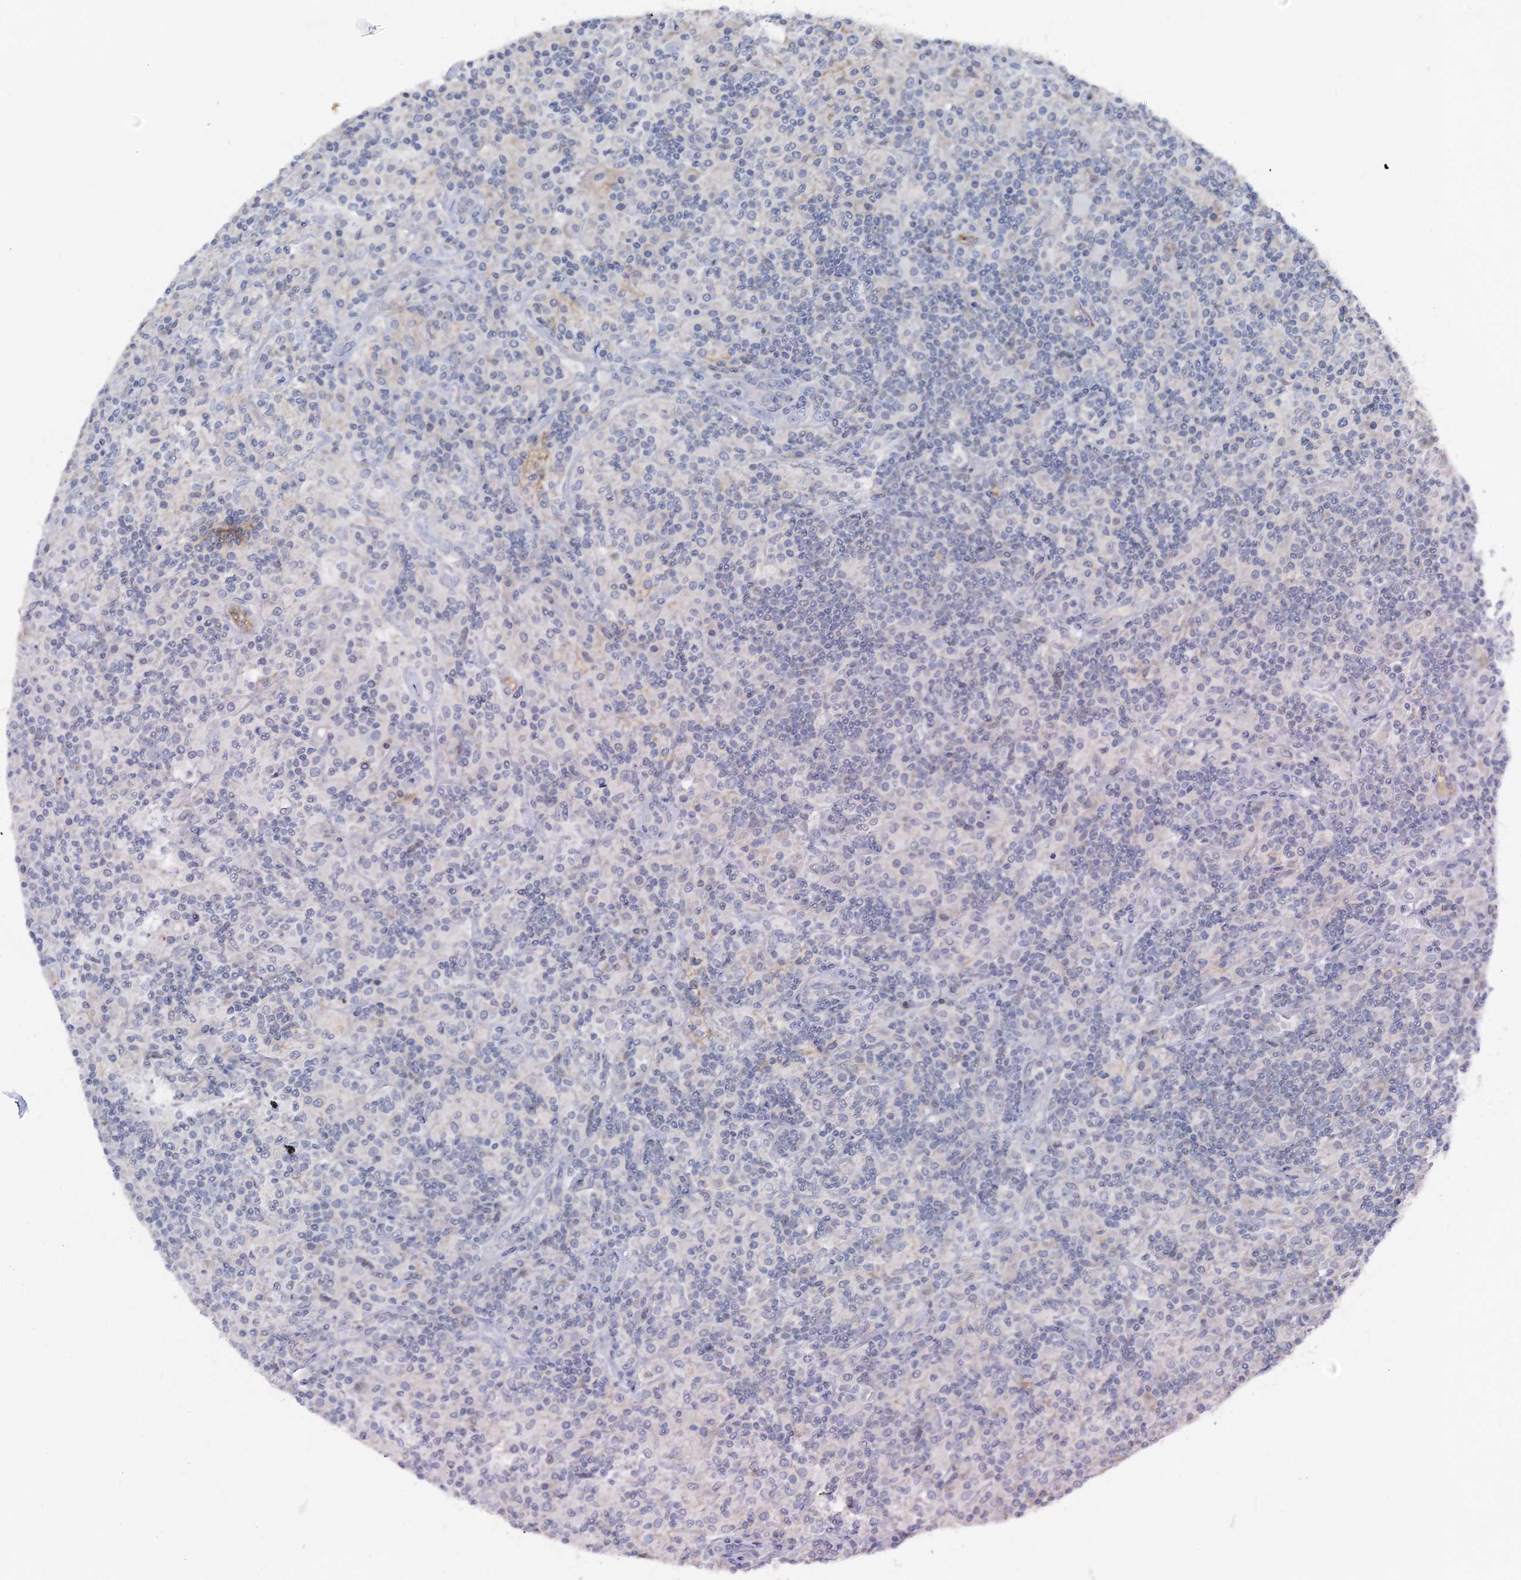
{"staining": {"intensity": "negative", "quantity": "none", "location": "none"}, "tissue": "lymphoma", "cell_type": "Tumor cells", "image_type": "cancer", "snomed": [{"axis": "morphology", "description": "Hodgkin's disease, NOS"}, {"axis": "topography", "description": "Lymph node"}], "caption": "The immunohistochemistry (IHC) image has no significant positivity in tumor cells of lymphoma tissue.", "gene": "PLLP", "patient": {"sex": "male", "age": 70}}